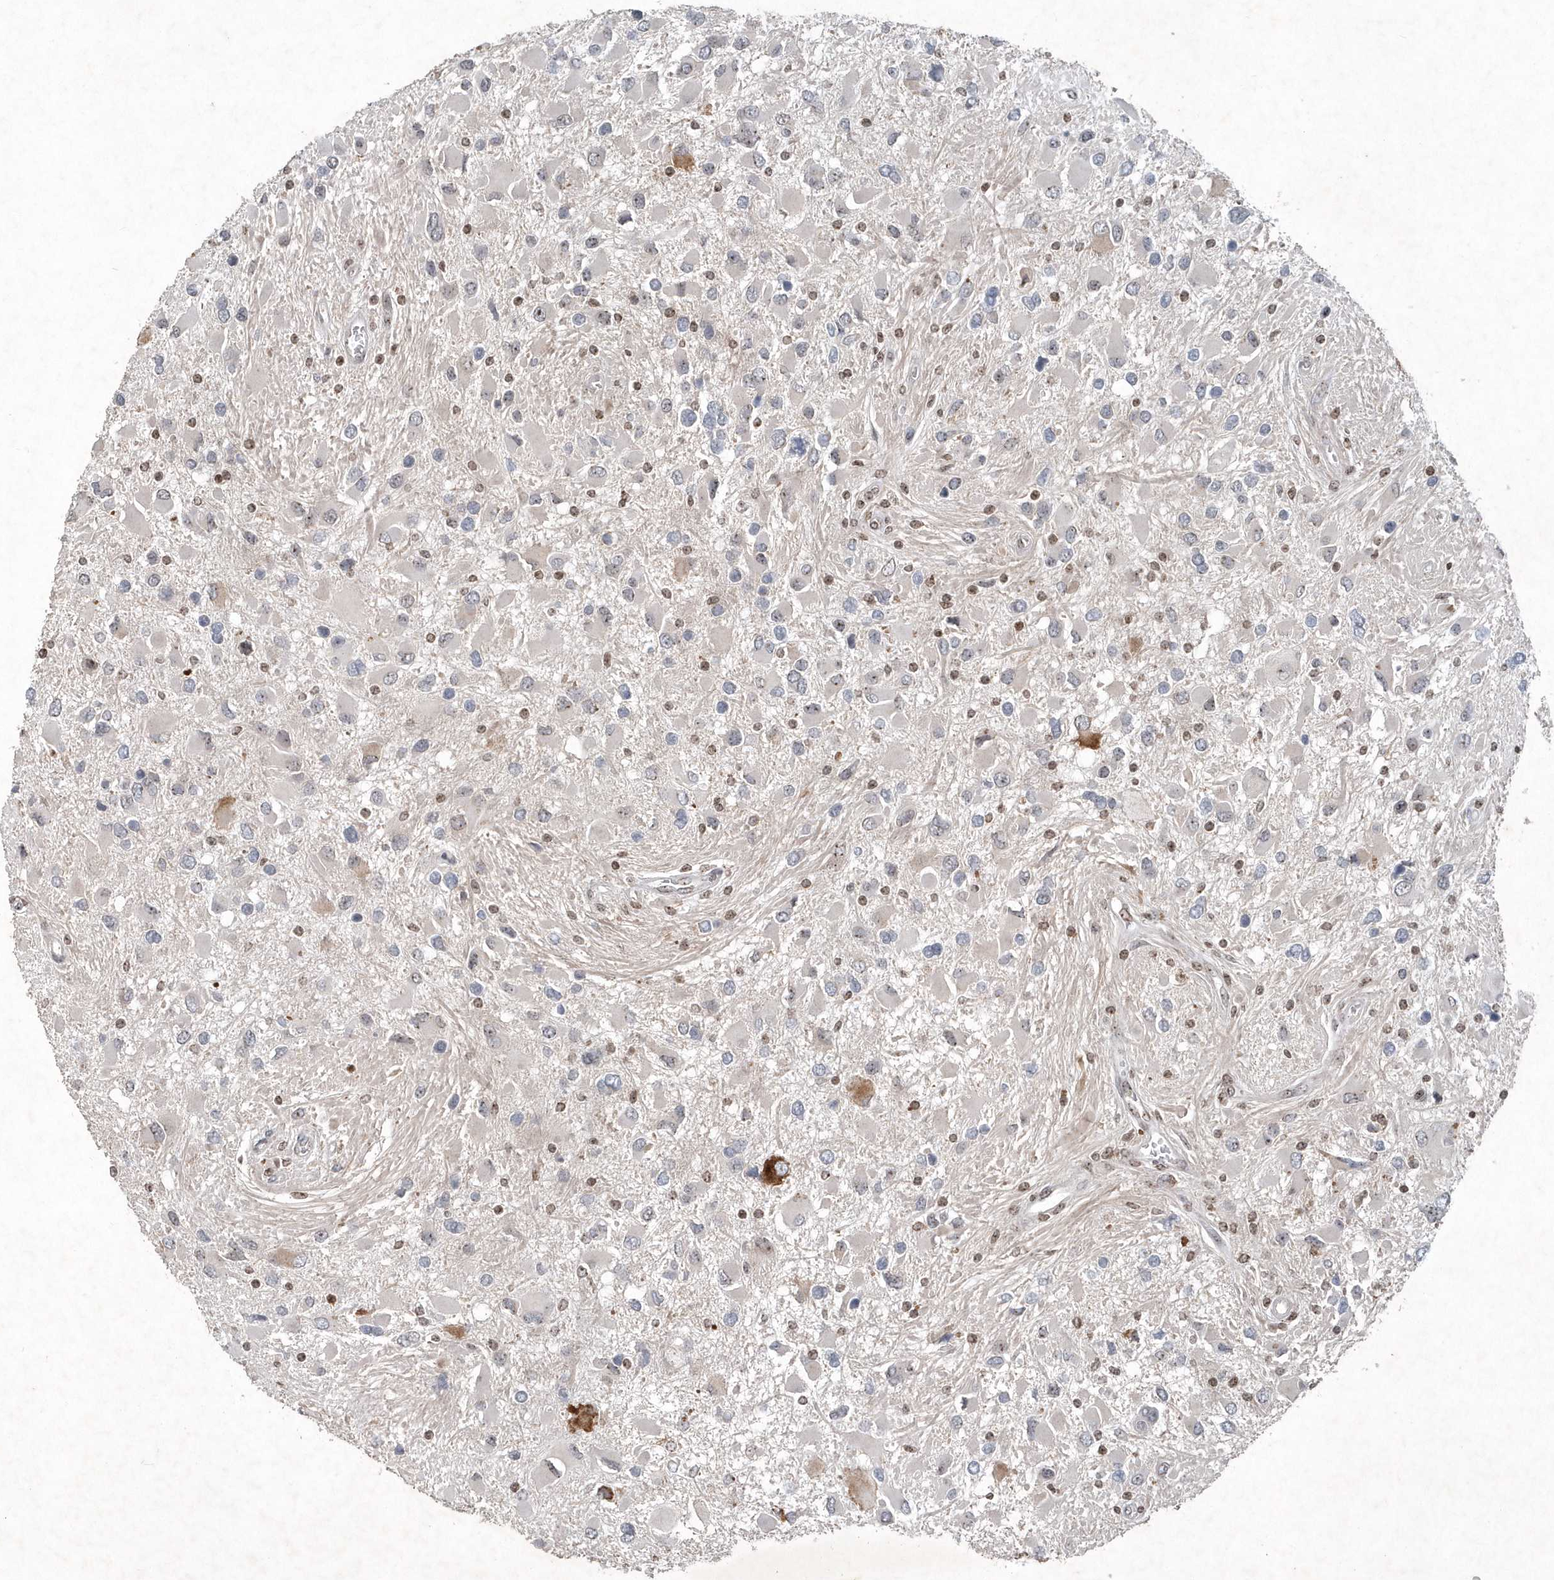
{"staining": {"intensity": "negative", "quantity": "none", "location": "none"}, "tissue": "glioma", "cell_type": "Tumor cells", "image_type": "cancer", "snomed": [{"axis": "morphology", "description": "Glioma, malignant, High grade"}, {"axis": "topography", "description": "Brain"}], "caption": "Micrograph shows no significant protein expression in tumor cells of glioma. (DAB (3,3'-diaminobenzidine) IHC with hematoxylin counter stain).", "gene": "QTRT2", "patient": {"sex": "male", "age": 53}}